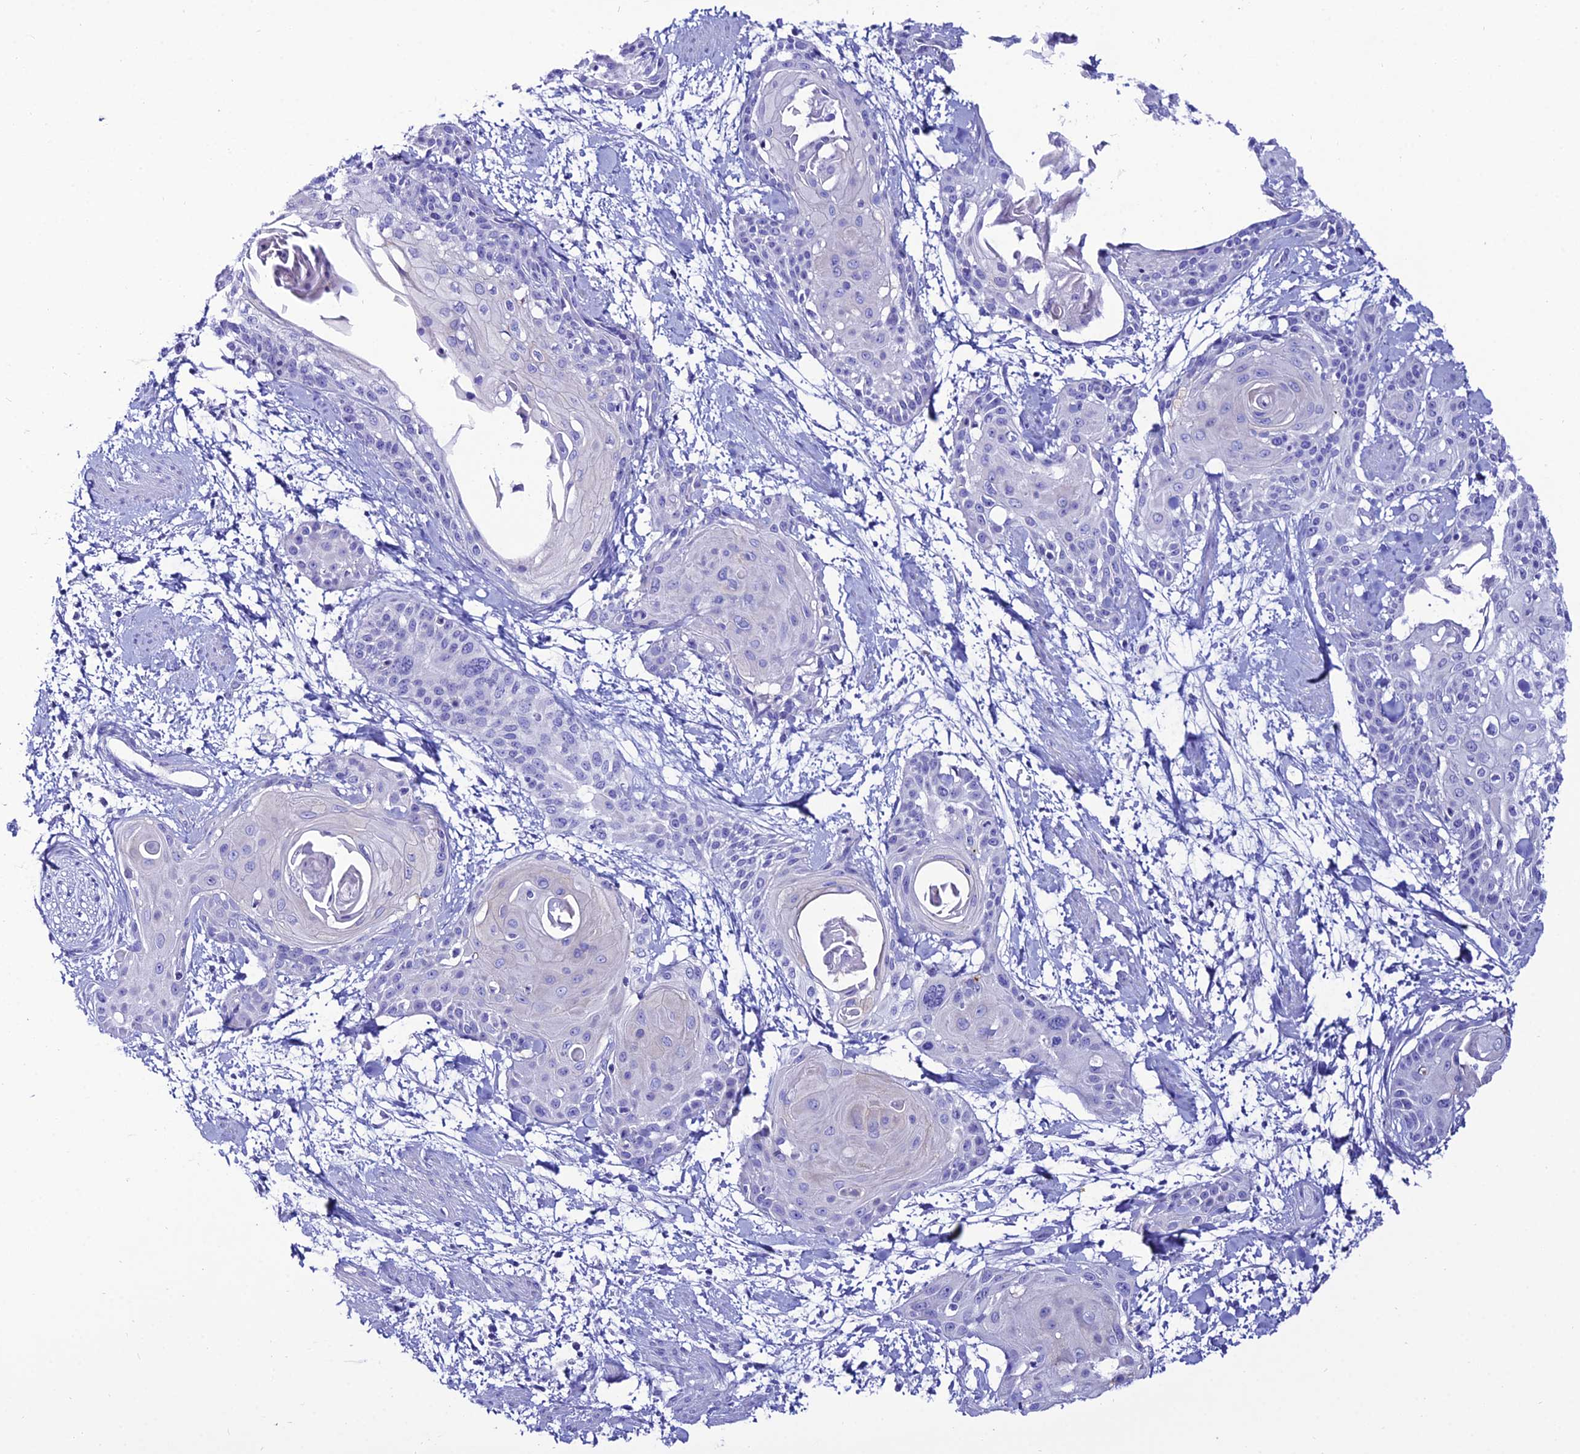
{"staining": {"intensity": "negative", "quantity": "none", "location": "none"}, "tissue": "cervical cancer", "cell_type": "Tumor cells", "image_type": "cancer", "snomed": [{"axis": "morphology", "description": "Squamous cell carcinoma, NOS"}, {"axis": "topography", "description": "Cervix"}], "caption": "Cervical cancer (squamous cell carcinoma) stained for a protein using immunohistochemistry reveals no expression tumor cells.", "gene": "OR4D5", "patient": {"sex": "female", "age": 57}}